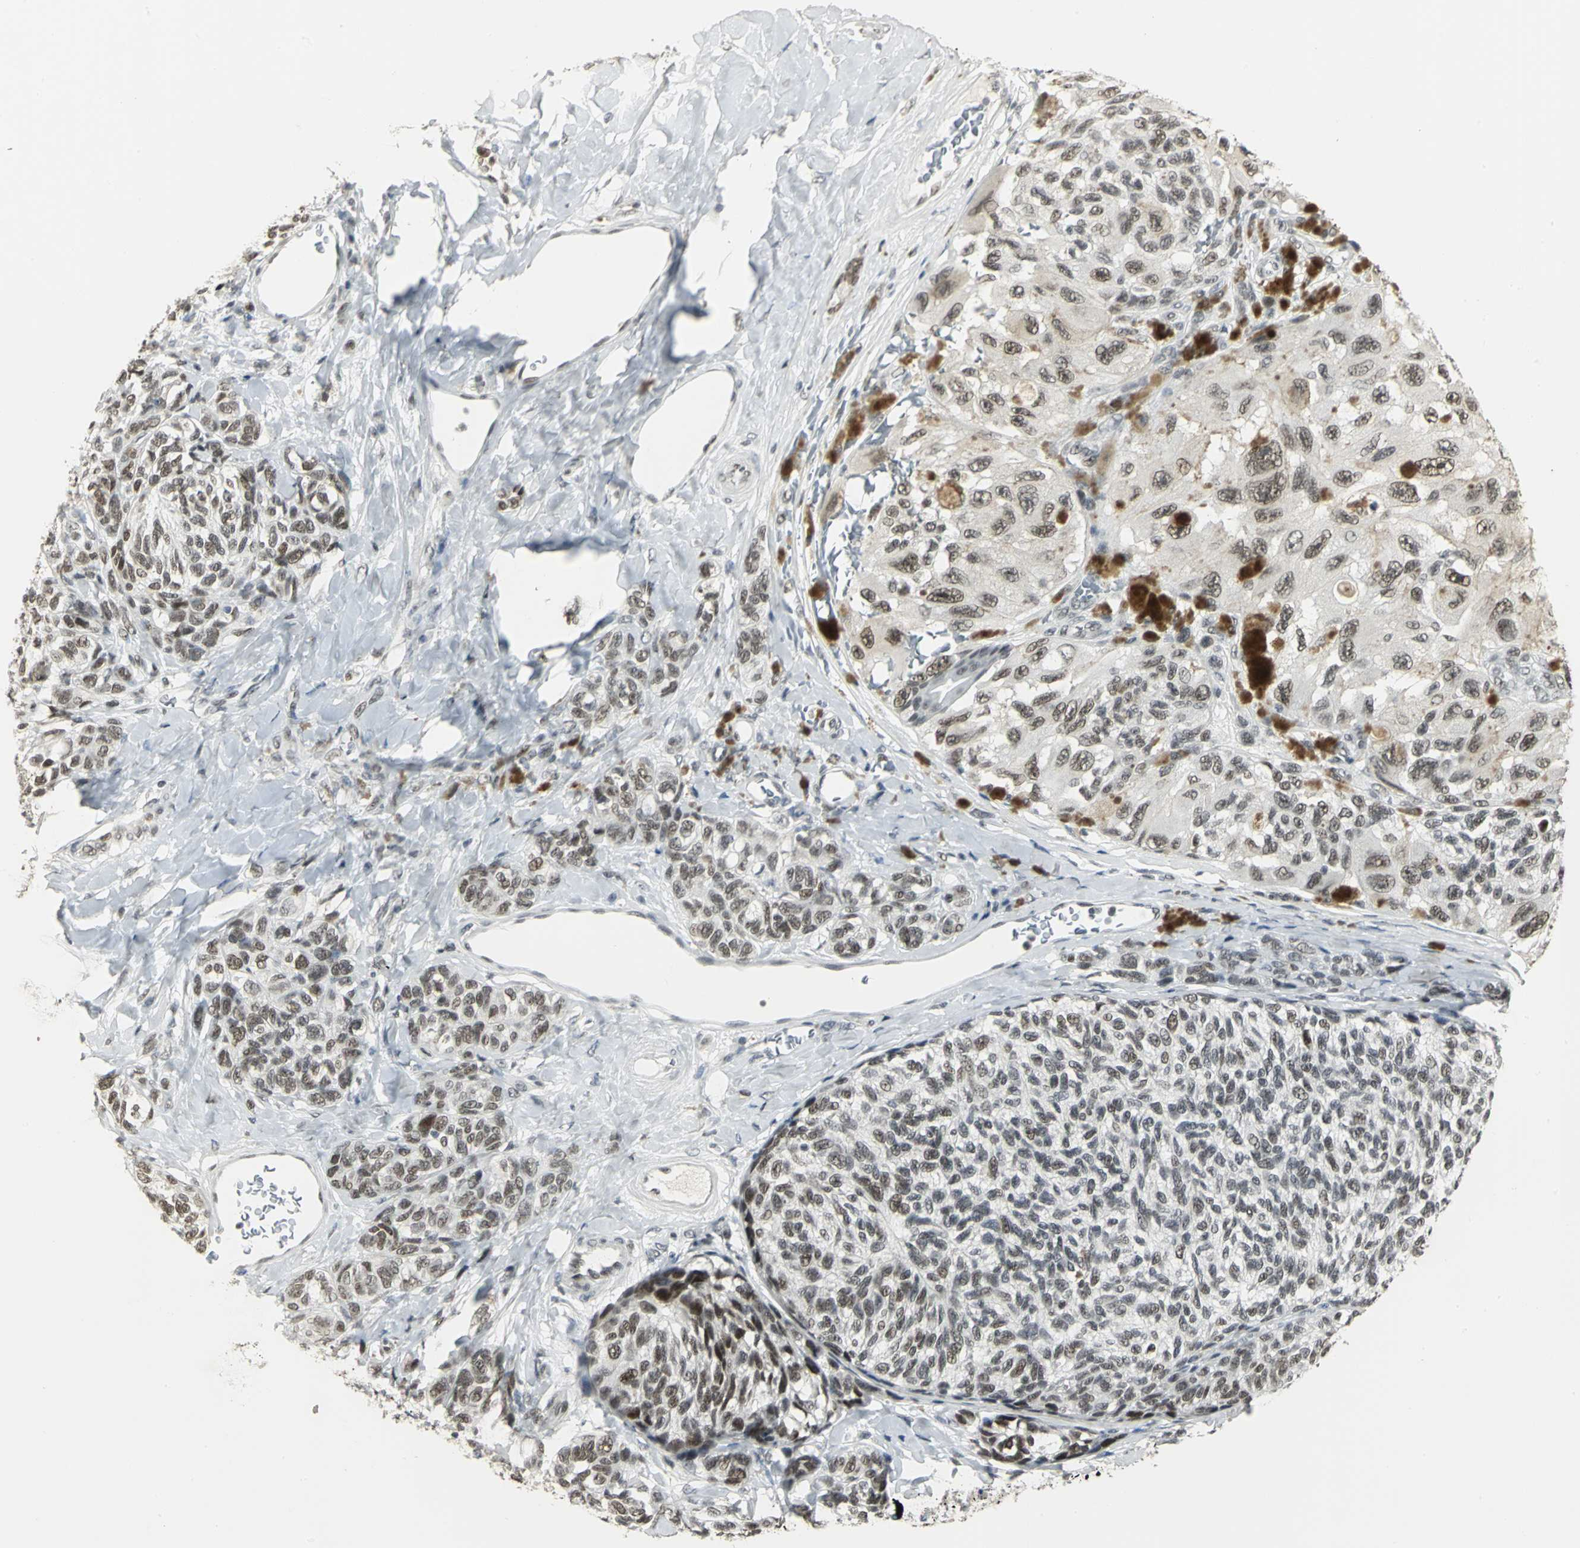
{"staining": {"intensity": "moderate", "quantity": ">75%", "location": "nuclear"}, "tissue": "melanoma", "cell_type": "Tumor cells", "image_type": "cancer", "snomed": [{"axis": "morphology", "description": "Malignant melanoma, NOS"}, {"axis": "topography", "description": "Skin"}], "caption": "Immunohistochemistry (IHC) photomicrograph of human melanoma stained for a protein (brown), which displays medium levels of moderate nuclear expression in approximately >75% of tumor cells.", "gene": "CBX3", "patient": {"sex": "female", "age": 73}}